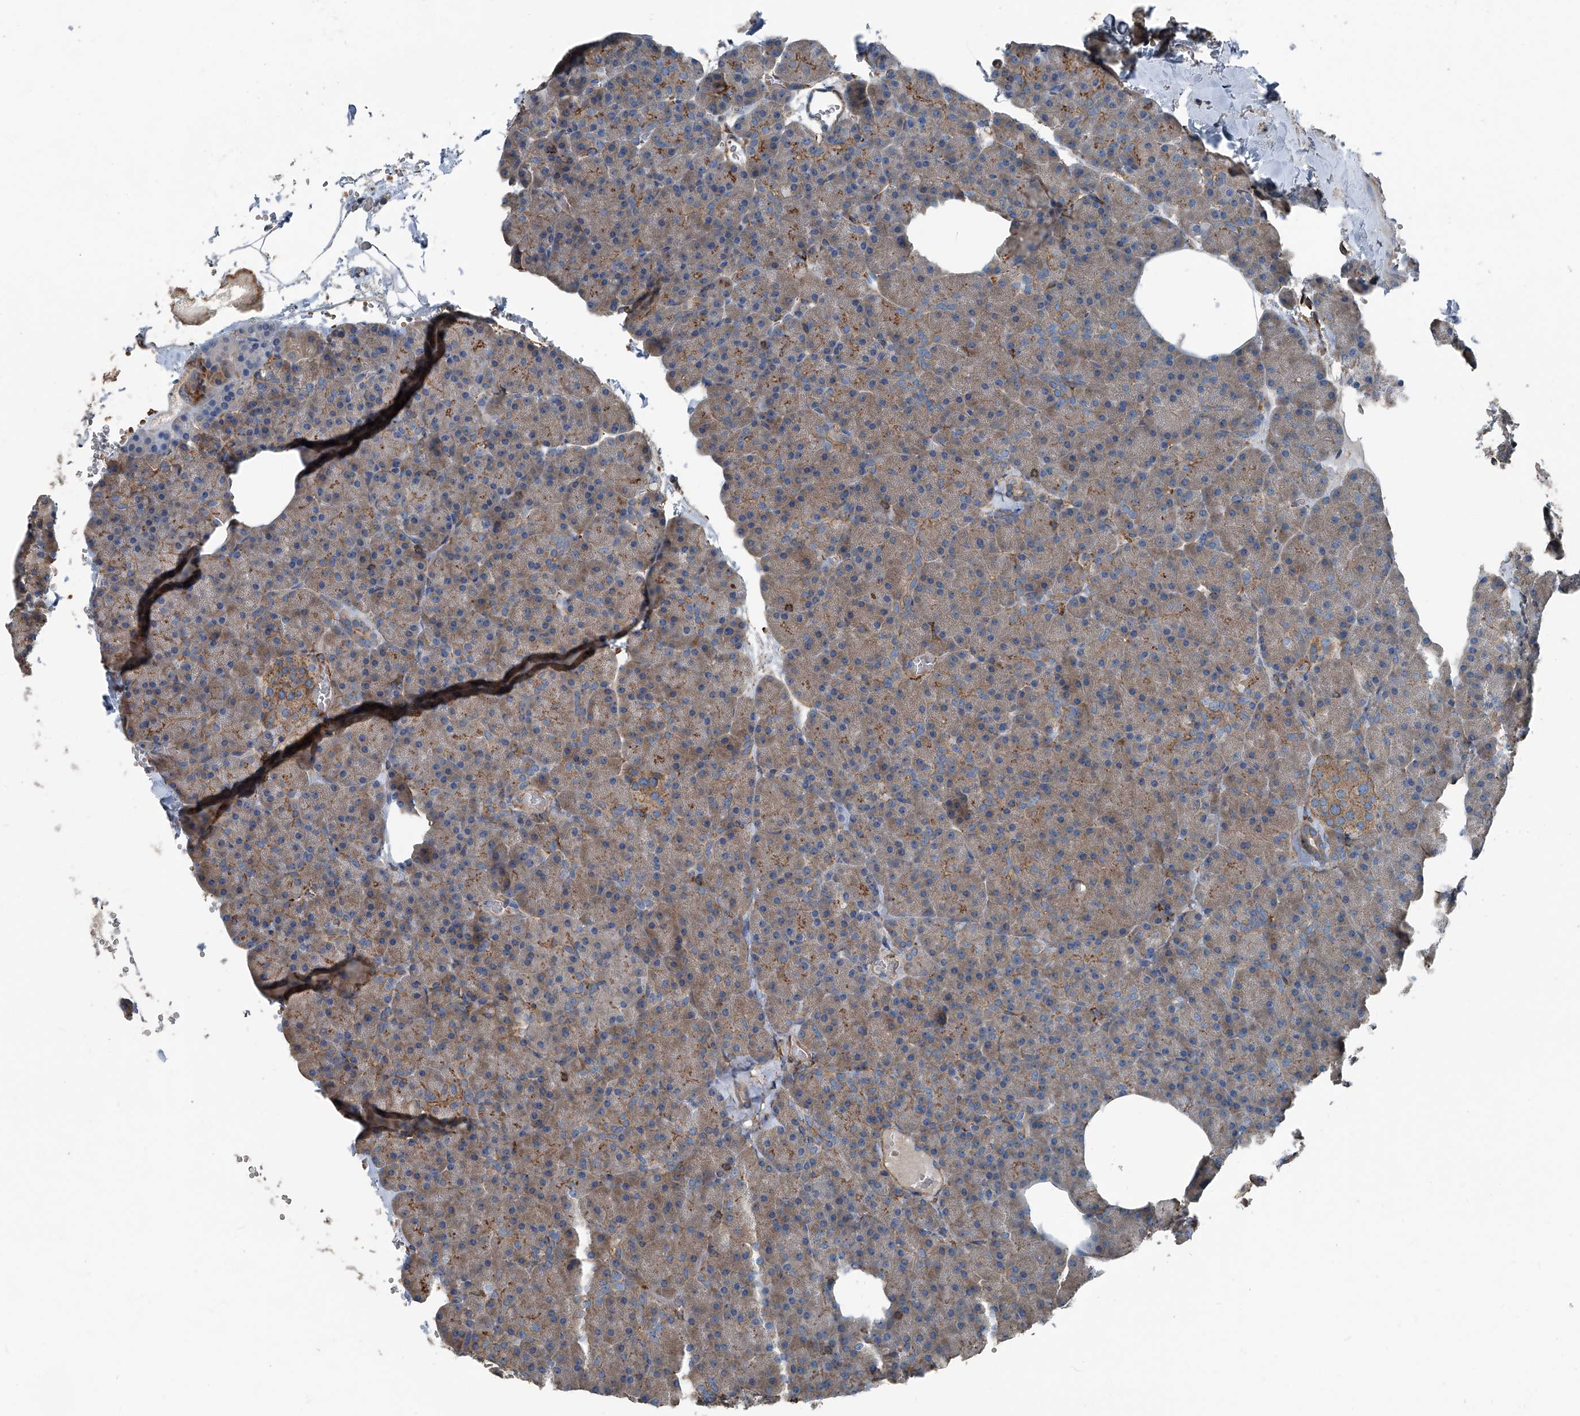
{"staining": {"intensity": "moderate", "quantity": "25%-75%", "location": "cytoplasmic/membranous"}, "tissue": "pancreas", "cell_type": "Exocrine glandular cells", "image_type": "normal", "snomed": [{"axis": "morphology", "description": "Normal tissue, NOS"}, {"axis": "morphology", "description": "Carcinoid, malignant, NOS"}, {"axis": "topography", "description": "Pancreas"}], "caption": "Protein expression analysis of normal pancreas displays moderate cytoplasmic/membranous staining in about 25%-75% of exocrine glandular cells. (brown staining indicates protein expression, while blue staining denotes nuclei).", "gene": "SEPTIN7", "patient": {"sex": "female", "age": 35}}